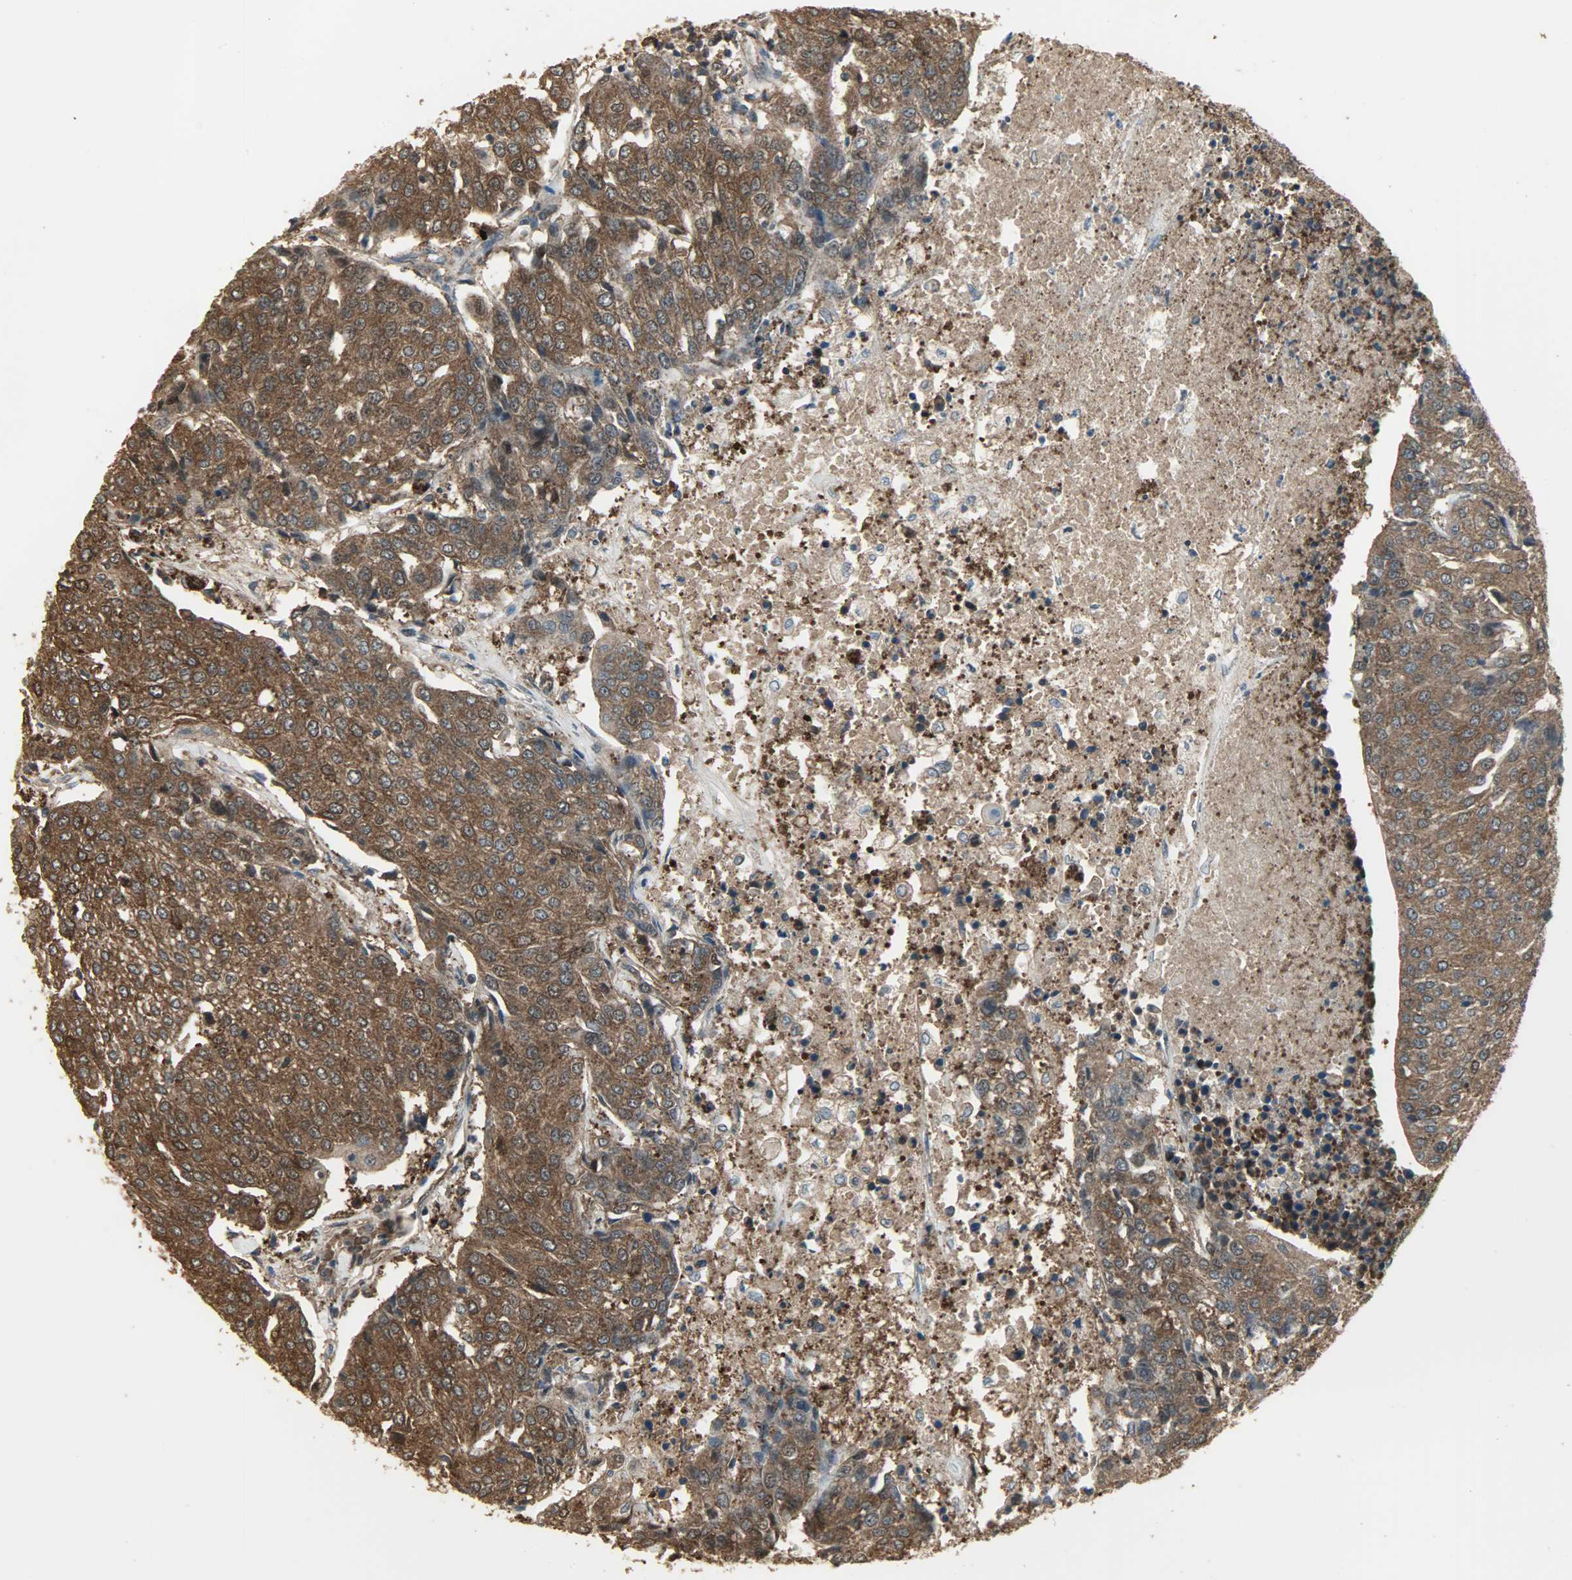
{"staining": {"intensity": "strong", "quantity": ">75%", "location": "cytoplasmic/membranous"}, "tissue": "urothelial cancer", "cell_type": "Tumor cells", "image_type": "cancer", "snomed": [{"axis": "morphology", "description": "Urothelial carcinoma, High grade"}, {"axis": "topography", "description": "Urinary bladder"}], "caption": "Strong cytoplasmic/membranous protein positivity is seen in about >75% of tumor cells in urothelial cancer.", "gene": "LDHB", "patient": {"sex": "female", "age": 85}}